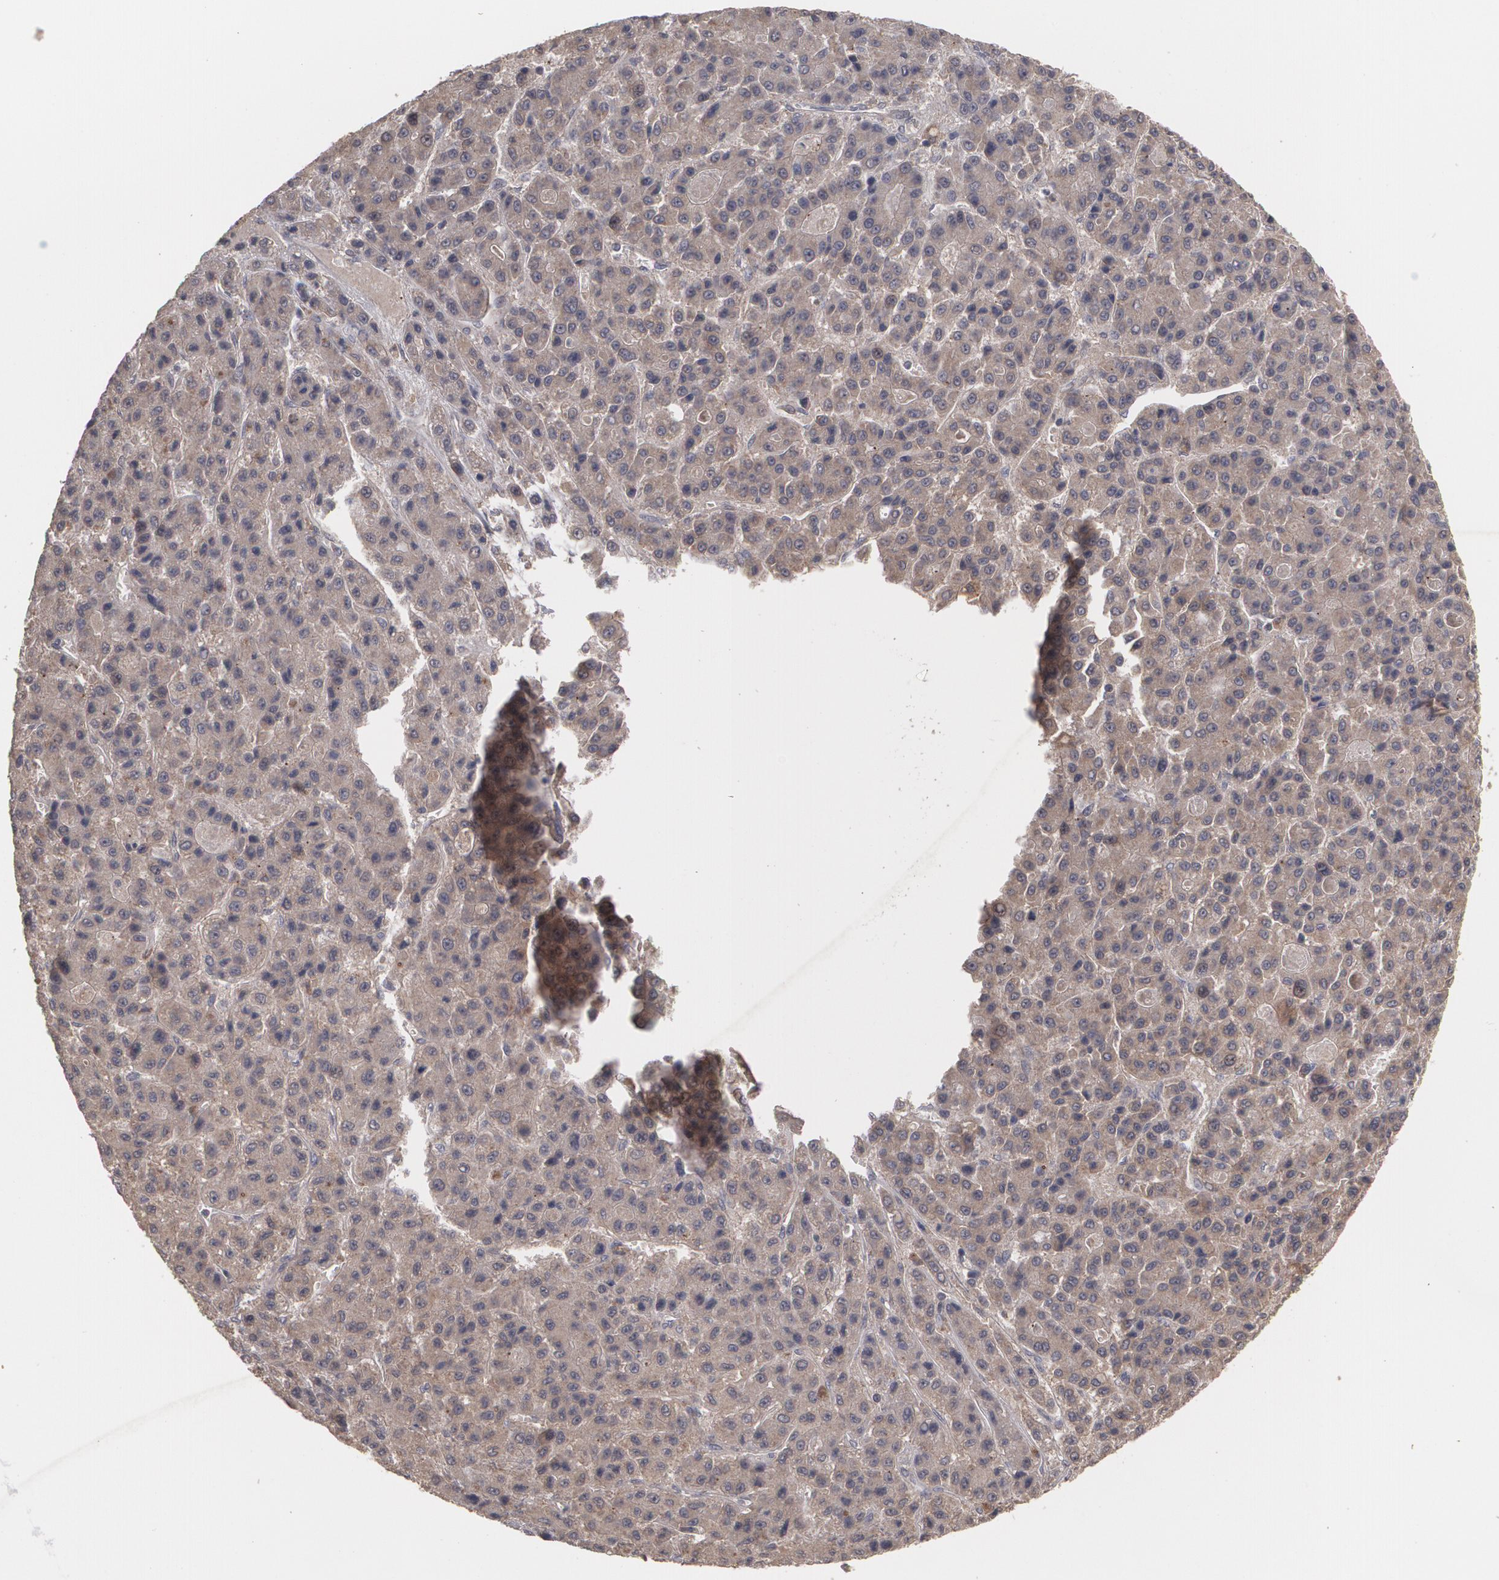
{"staining": {"intensity": "moderate", "quantity": ">75%", "location": "cytoplasmic/membranous"}, "tissue": "liver cancer", "cell_type": "Tumor cells", "image_type": "cancer", "snomed": [{"axis": "morphology", "description": "Carcinoma, Hepatocellular, NOS"}, {"axis": "topography", "description": "Liver"}], "caption": "Immunohistochemistry photomicrograph of liver cancer (hepatocellular carcinoma) stained for a protein (brown), which exhibits medium levels of moderate cytoplasmic/membranous staining in about >75% of tumor cells.", "gene": "ARF6", "patient": {"sex": "male", "age": 70}}